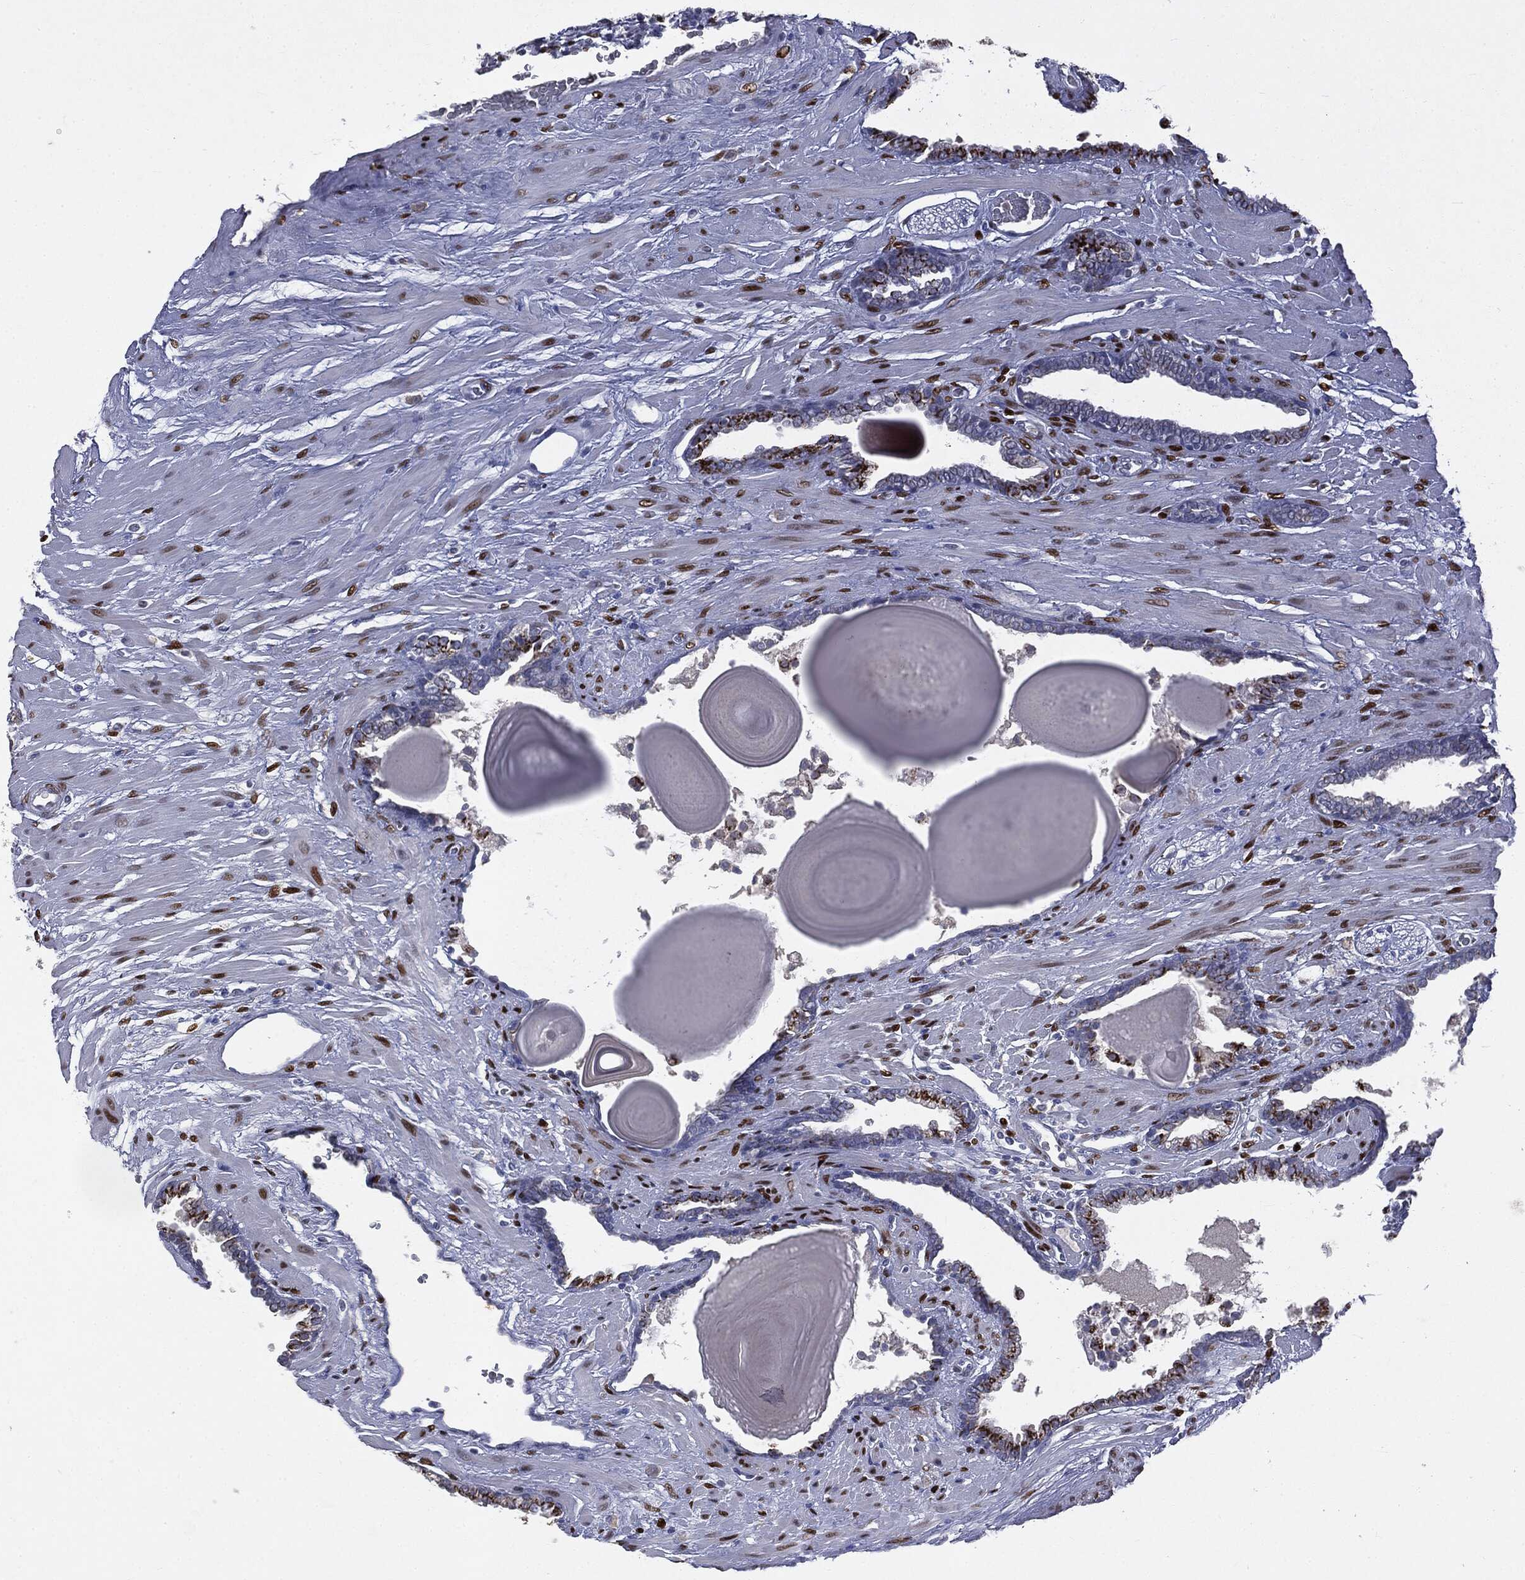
{"staining": {"intensity": "strong", "quantity": "25%-75%", "location": "cytoplasmic/membranous"}, "tissue": "prostate cancer", "cell_type": "Tumor cells", "image_type": "cancer", "snomed": [{"axis": "morphology", "description": "Adenocarcinoma, Low grade"}, {"axis": "topography", "description": "Prostate"}], "caption": "The histopathology image displays staining of prostate cancer, revealing strong cytoplasmic/membranous protein expression (brown color) within tumor cells.", "gene": "CASD1", "patient": {"sex": "male", "age": 69}}